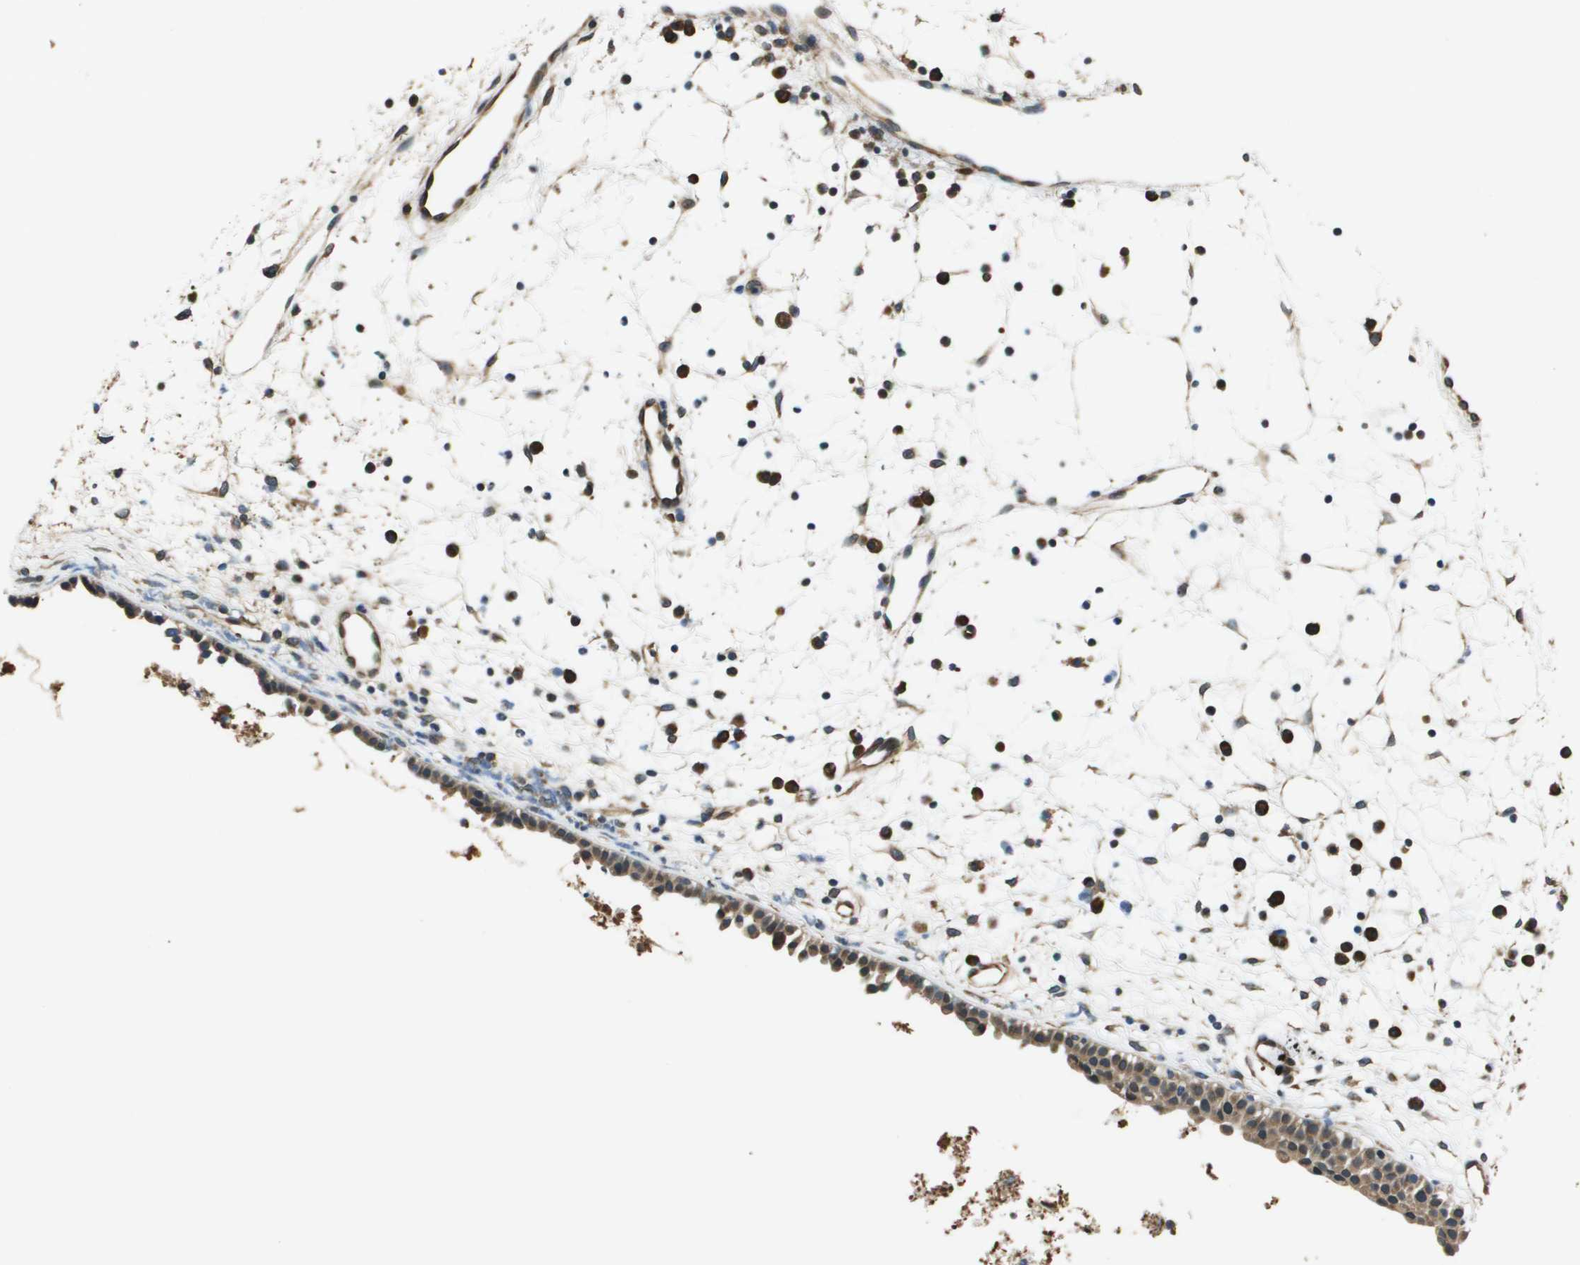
{"staining": {"intensity": "moderate", "quantity": ">75%", "location": "cytoplasmic/membranous"}, "tissue": "nasopharynx", "cell_type": "Respiratory epithelial cells", "image_type": "normal", "snomed": [{"axis": "morphology", "description": "Normal tissue, NOS"}, {"axis": "topography", "description": "Nasopharynx"}], "caption": "Nasopharynx stained with DAB immunohistochemistry reveals medium levels of moderate cytoplasmic/membranous expression in about >75% of respiratory epithelial cells. Nuclei are stained in blue.", "gene": "SEC62", "patient": {"sex": "male", "age": 21}}